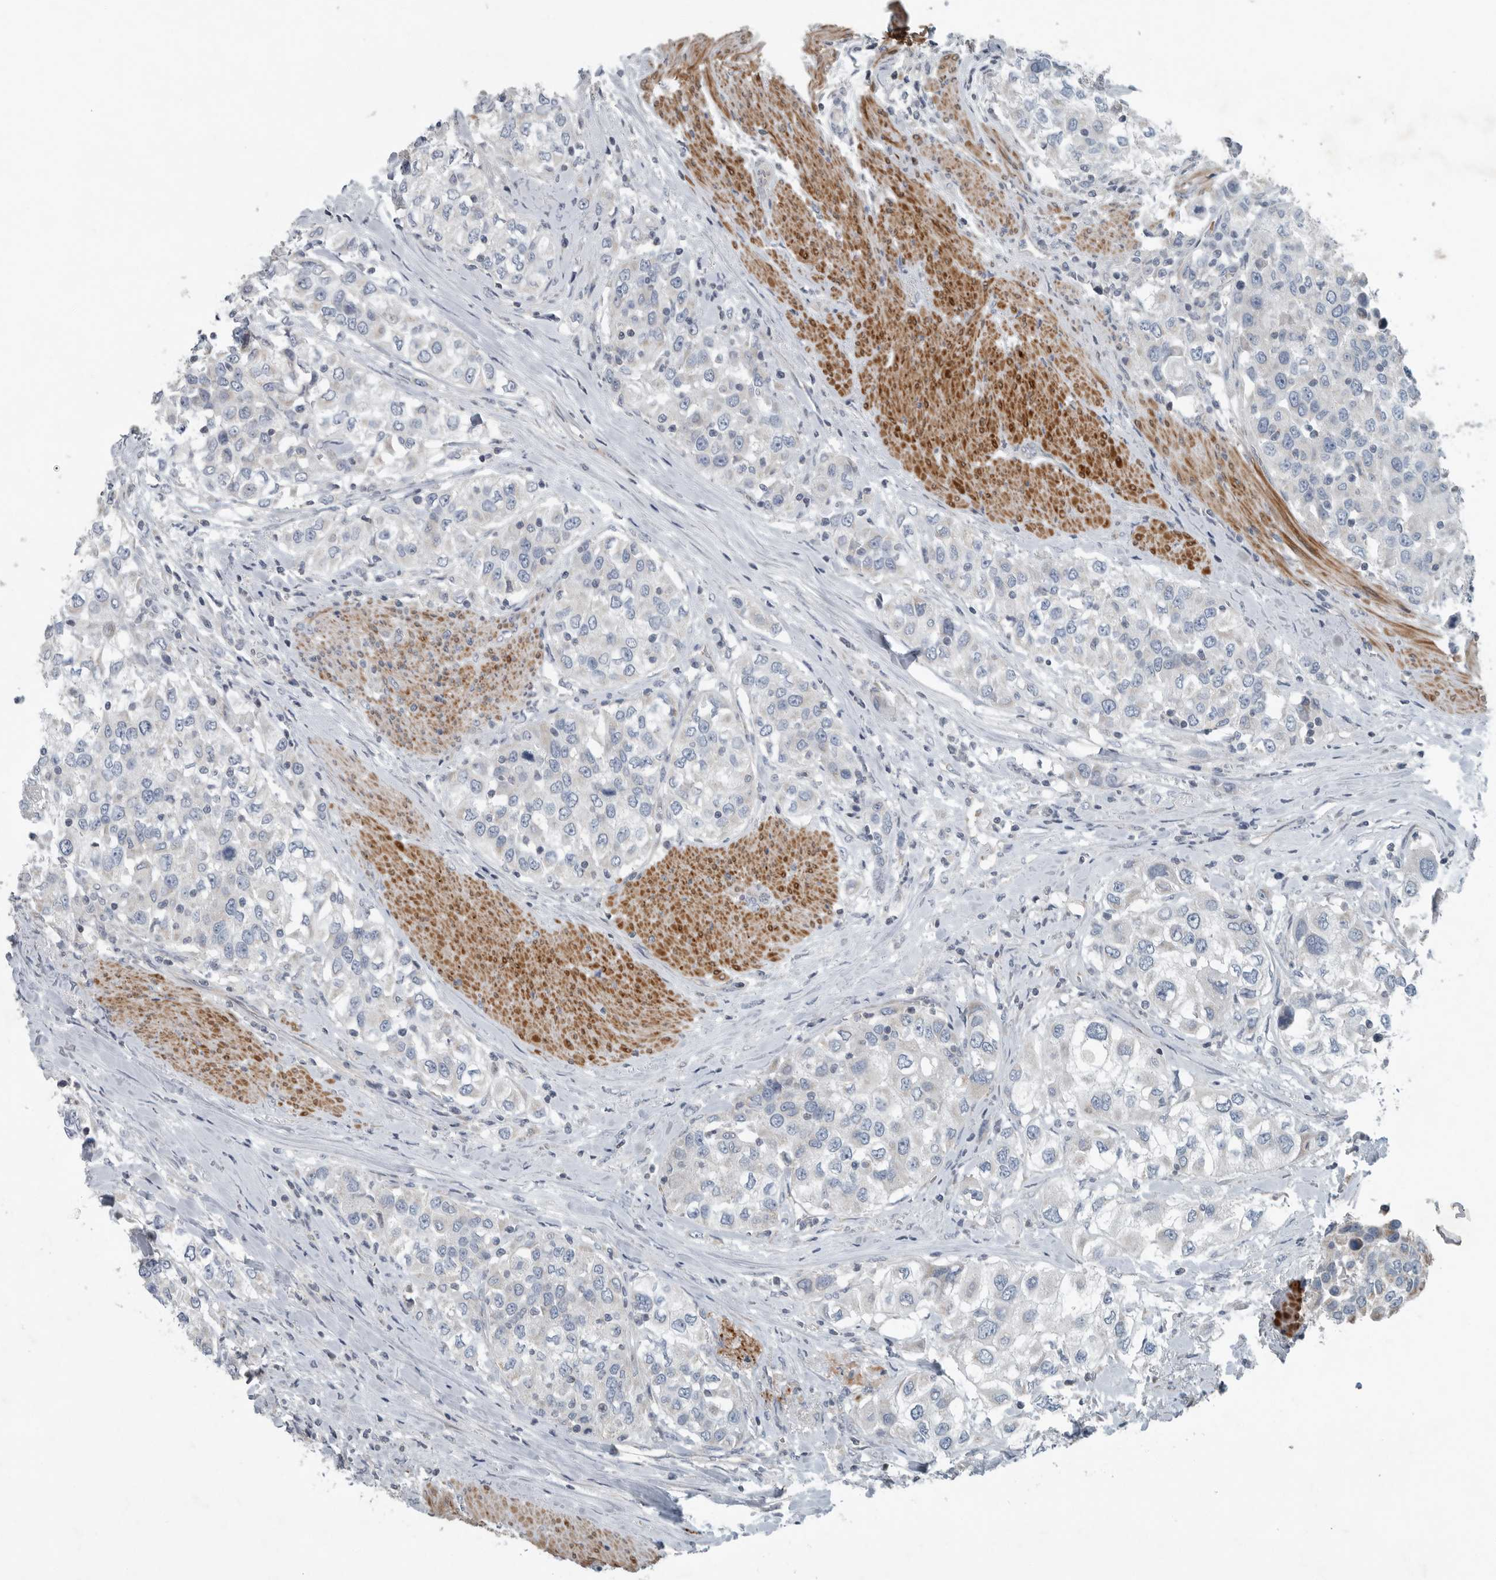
{"staining": {"intensity": "negative", "quantity": "none", "location": "none"}, "tissue": "urothelial cancer", "cell_type": "Tumor cells", "image_type": "cancer", "snomed": [{"axis": "morphology", "description": "Urothelial carcinoma, High grade"}, {"axis": "topography", "description": "Urinary bladder"}], "caption": "High-grade urothelial carcinoma was stained to show a protein in brown. There is no significant expression in tumor cells.", "gene": "MPP3", "patient": {"sex": "female", "age": 80}}